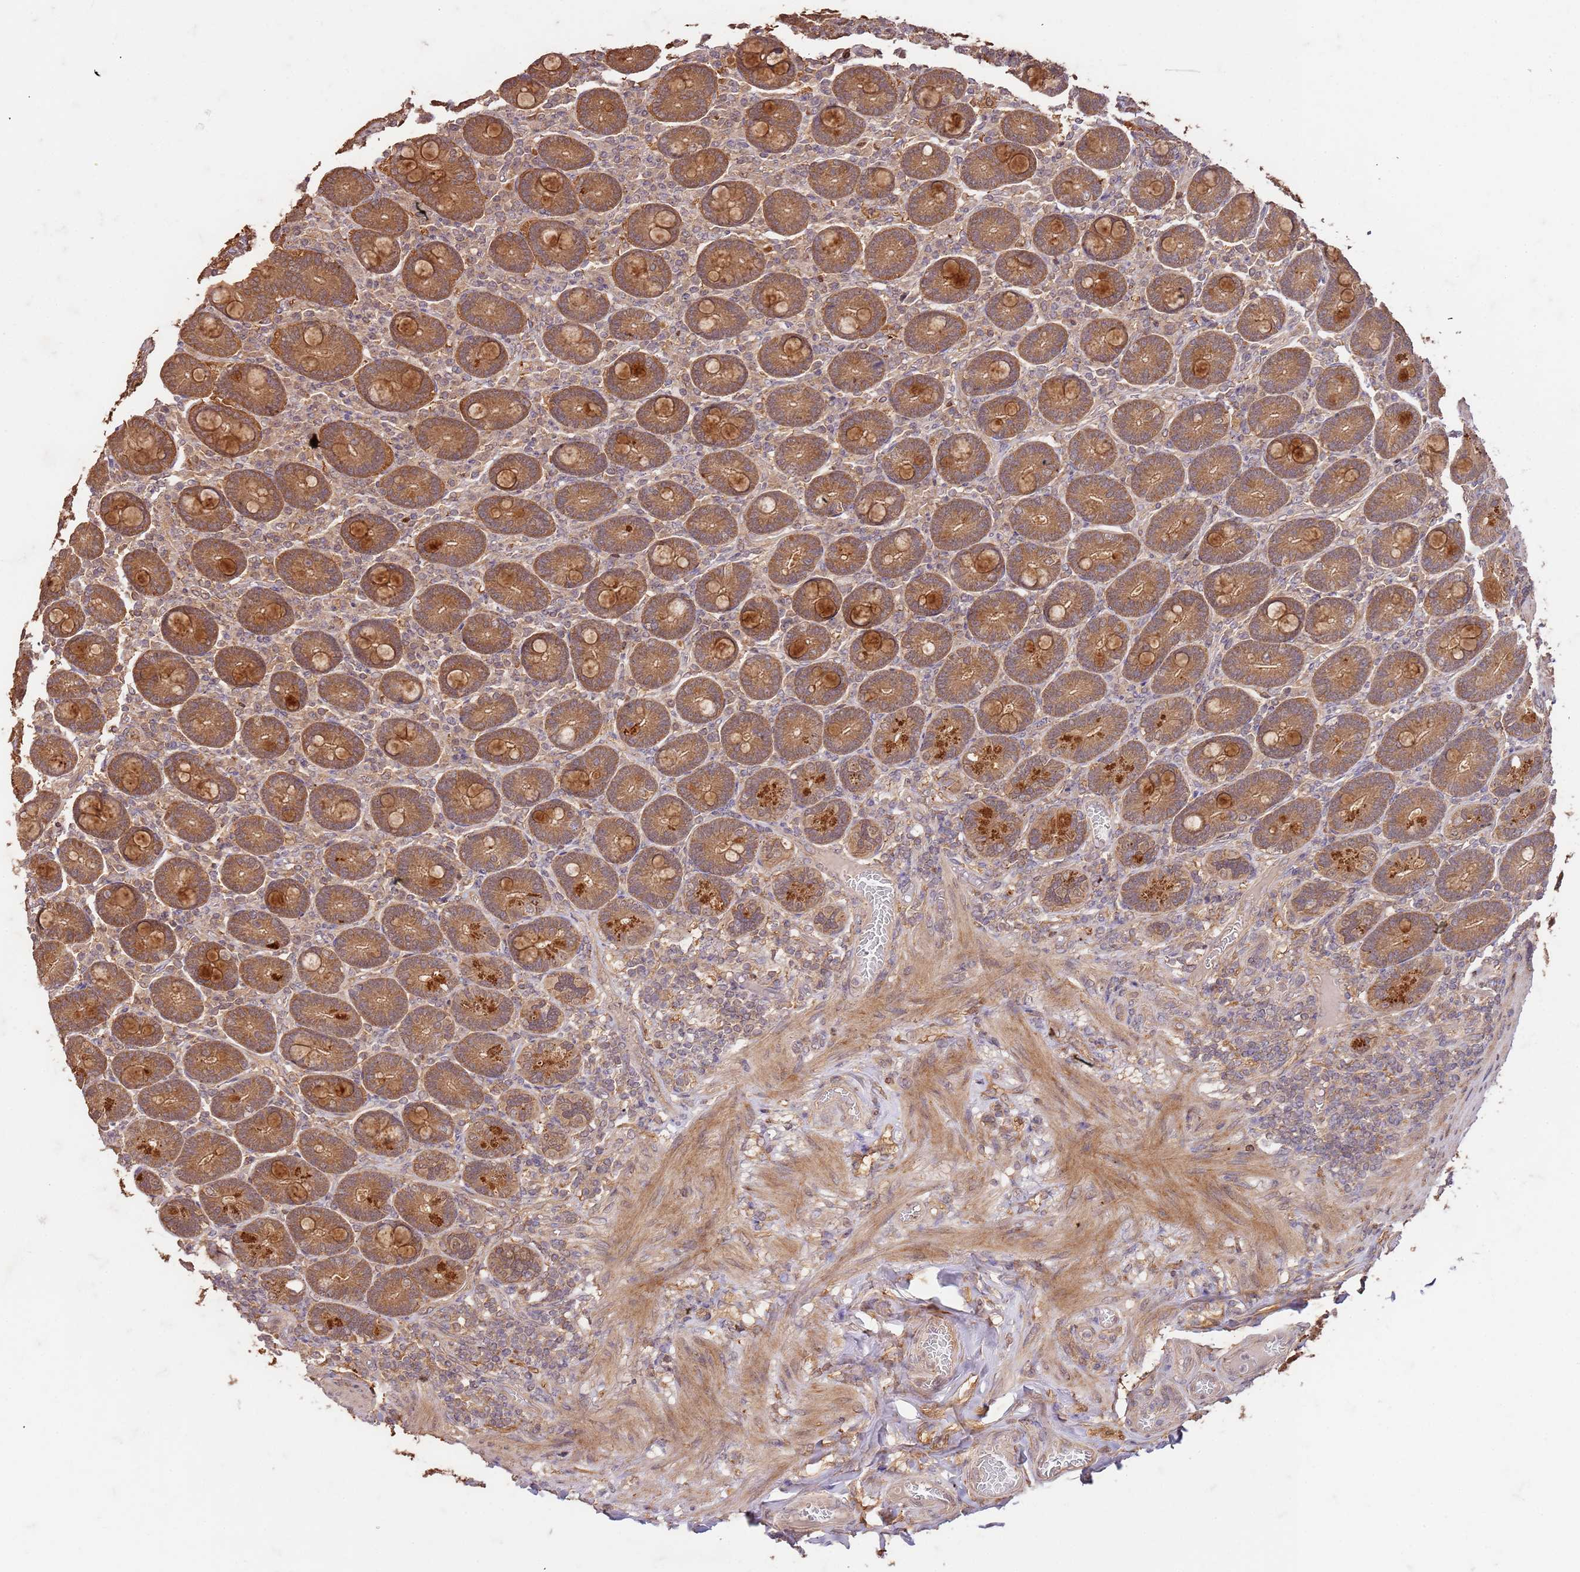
{"staining": {"intensity": "strong", "quantity": ">75%", "location": "cytoplasmic/membranous"}, "tissue": "duodenum", "cell_type": "Glandular cells", "image_type": "normal", "snomed": [{"axis": "morphology", "description": "Normal tissue, NOS"}, {"axis": "topography", "description": "Duodenum"}], "caption": "The histopathology image reveals staining of normal duodenum, revealing strong cytoplasmic/membranous protein expression (brown color) within glandular cells.", "gene": "UBE3A", "patient": {"sex": "female", "age": 62}}